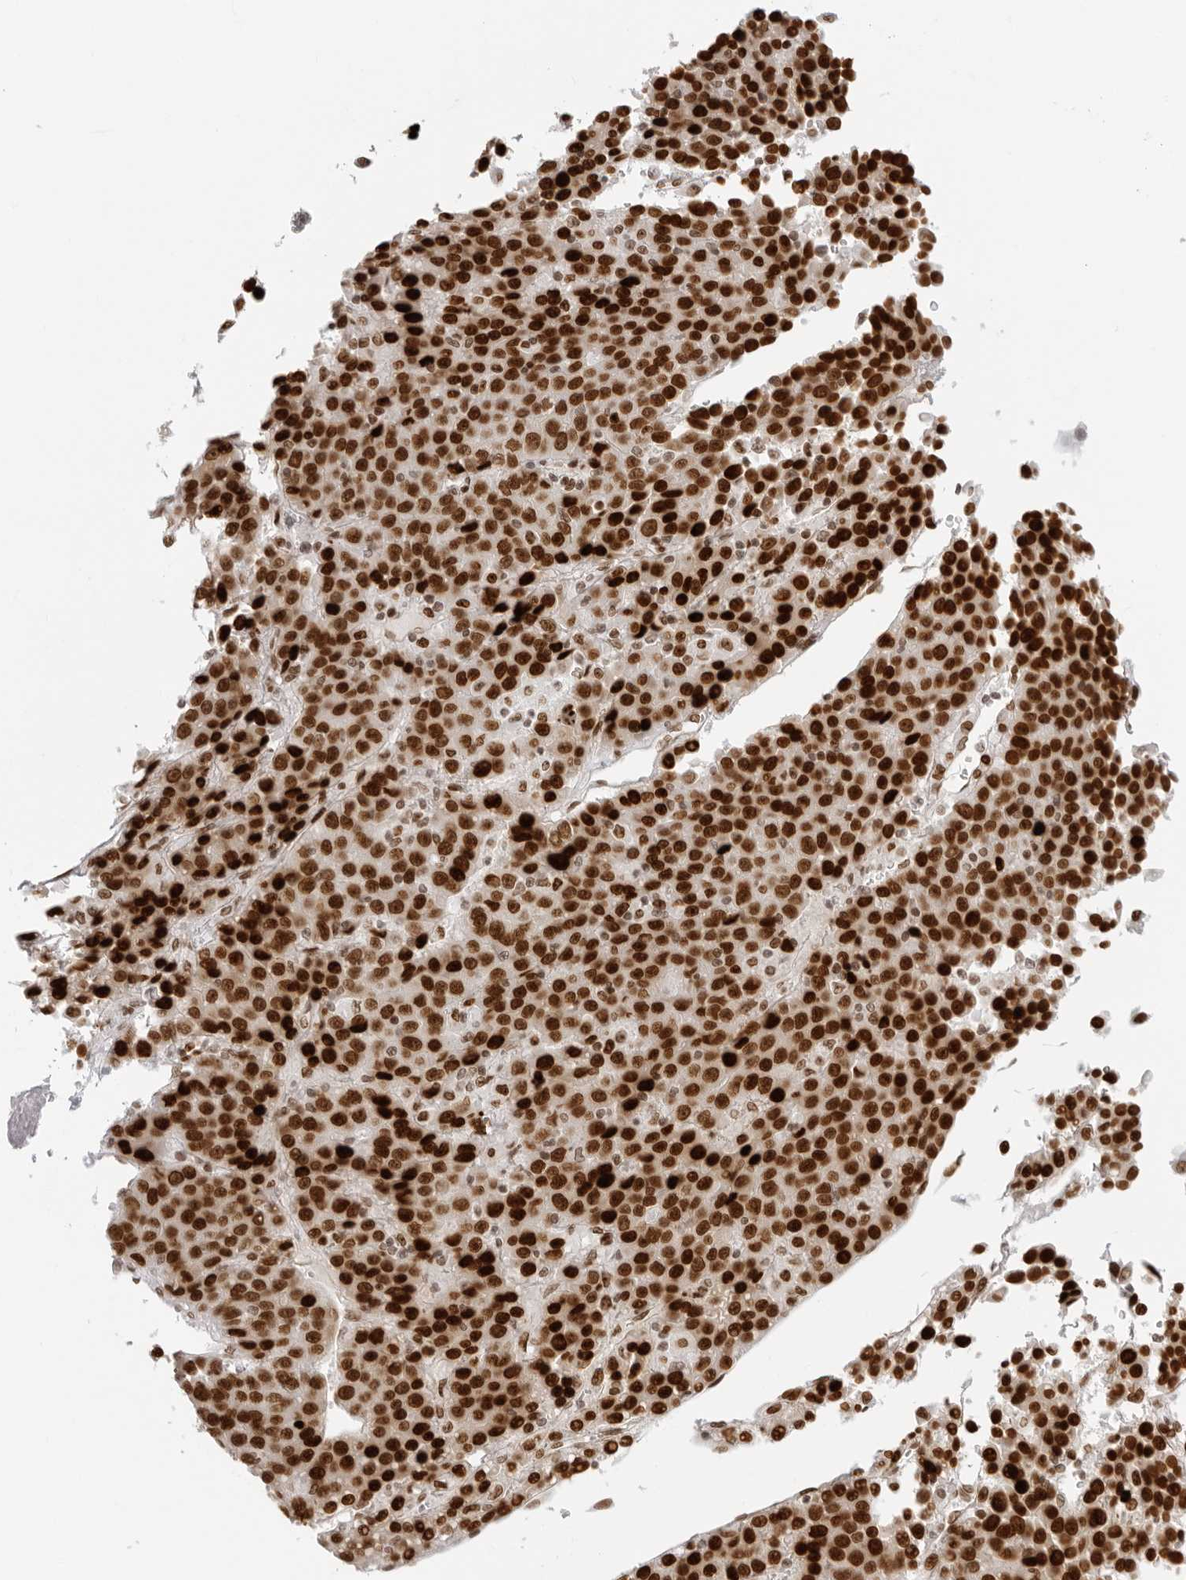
{"staining": {"intensity": "strong", "quantity": ">75%", "location": "nuclear"}, "tissue": "liver cancer", "cell_type": "Tumor cells", "image_type": "cancer", "snomed": [{"axis": "morphology", "description": "Carcinoma, Hepatocellular, NOS"}, {"axis": "topography", "description": "Liver"}], "caption": "Liver cancer (hepatocellular carcinoma) stained with a protein marker shows strong staining in tumor cells.", "gene": "RCC1", "patient": {"sex": "female", "age": 53}}